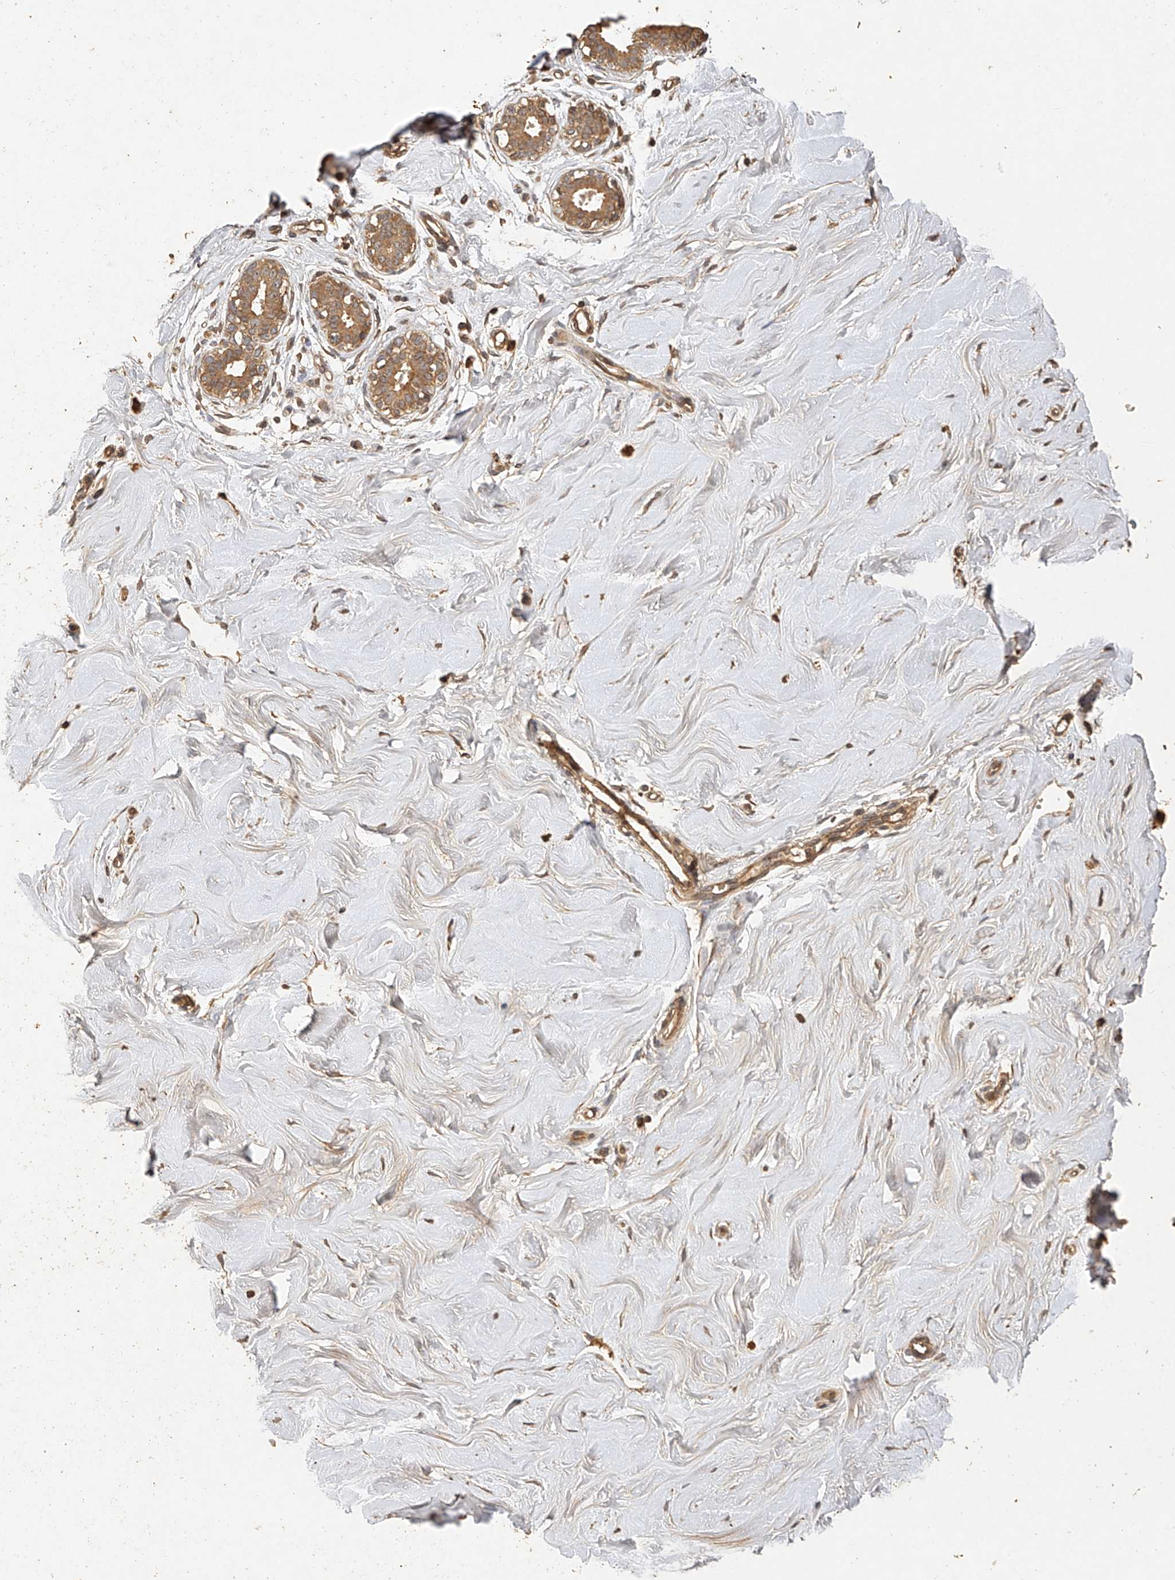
{"staining": {"intensity": "negative", "quantity": "none", "location": "none"}, "tissue": "breast", "cell_type": "Adipocytes", "image_type": "normal", "snomed": [{"axis": "morphology", "description": "Normal tissue, NOS"}, {"axis": "topography", "description": "Breast"}], "caption": "The histopathology image demonstrates no significant staining in adipocytes of breast. (Brightfield microscopy of DAB (3,3'-diaminobenzidine) immunohistochemistry (IHC) at high magnification).", "gene": "NSMAF", "patient": {"sex": "female", "age": 23}}